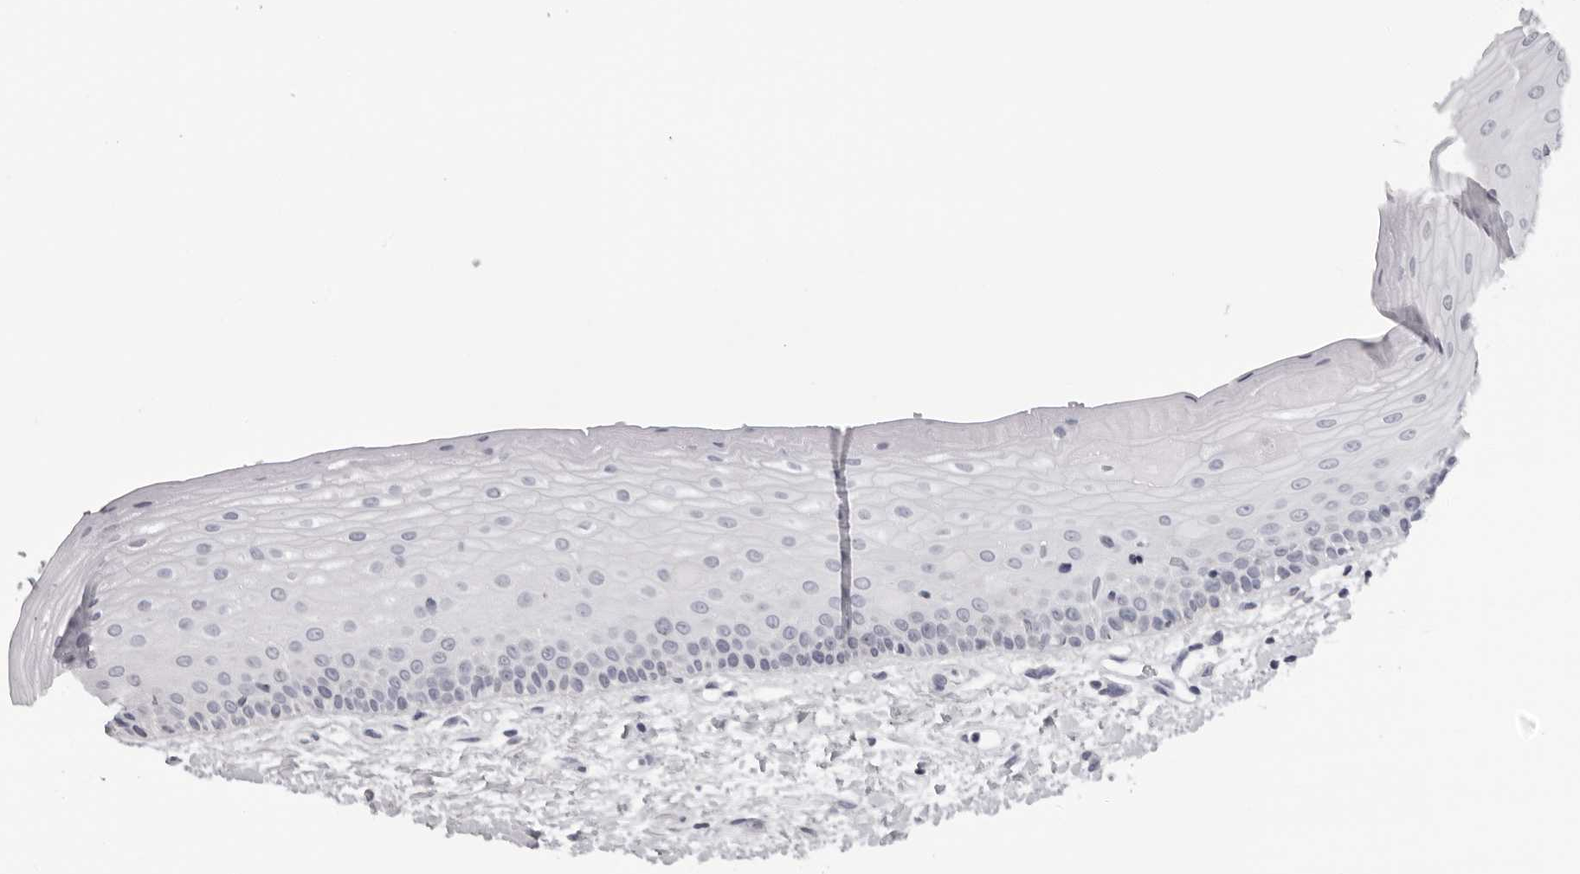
{"staining": {"intensity": "negative", "quantity": "none", "location": "none"}, "tissue": "oral mucosa", "cell_type": "Squamous epithelial cells", "image_type": "normal", "snomed": [{"axis": "morphology", "description": "Normal tissue, NOS"}, {"axis": "topography", "description": "Oral tissue"}], "caption": "IHC histopathology image of benign oral mucosa: human oral mucosa stained with DAB reveals no significant protein staining in squamous epithelial cells. (Stains: DAB (3,3'-diaminobenzidine) IHC with hematoxylin counter stain, Microscopy: brightfield microscopy at high magnification).", "gene": "DNALI1", "patient": {"sex": "female", "age": 76}}